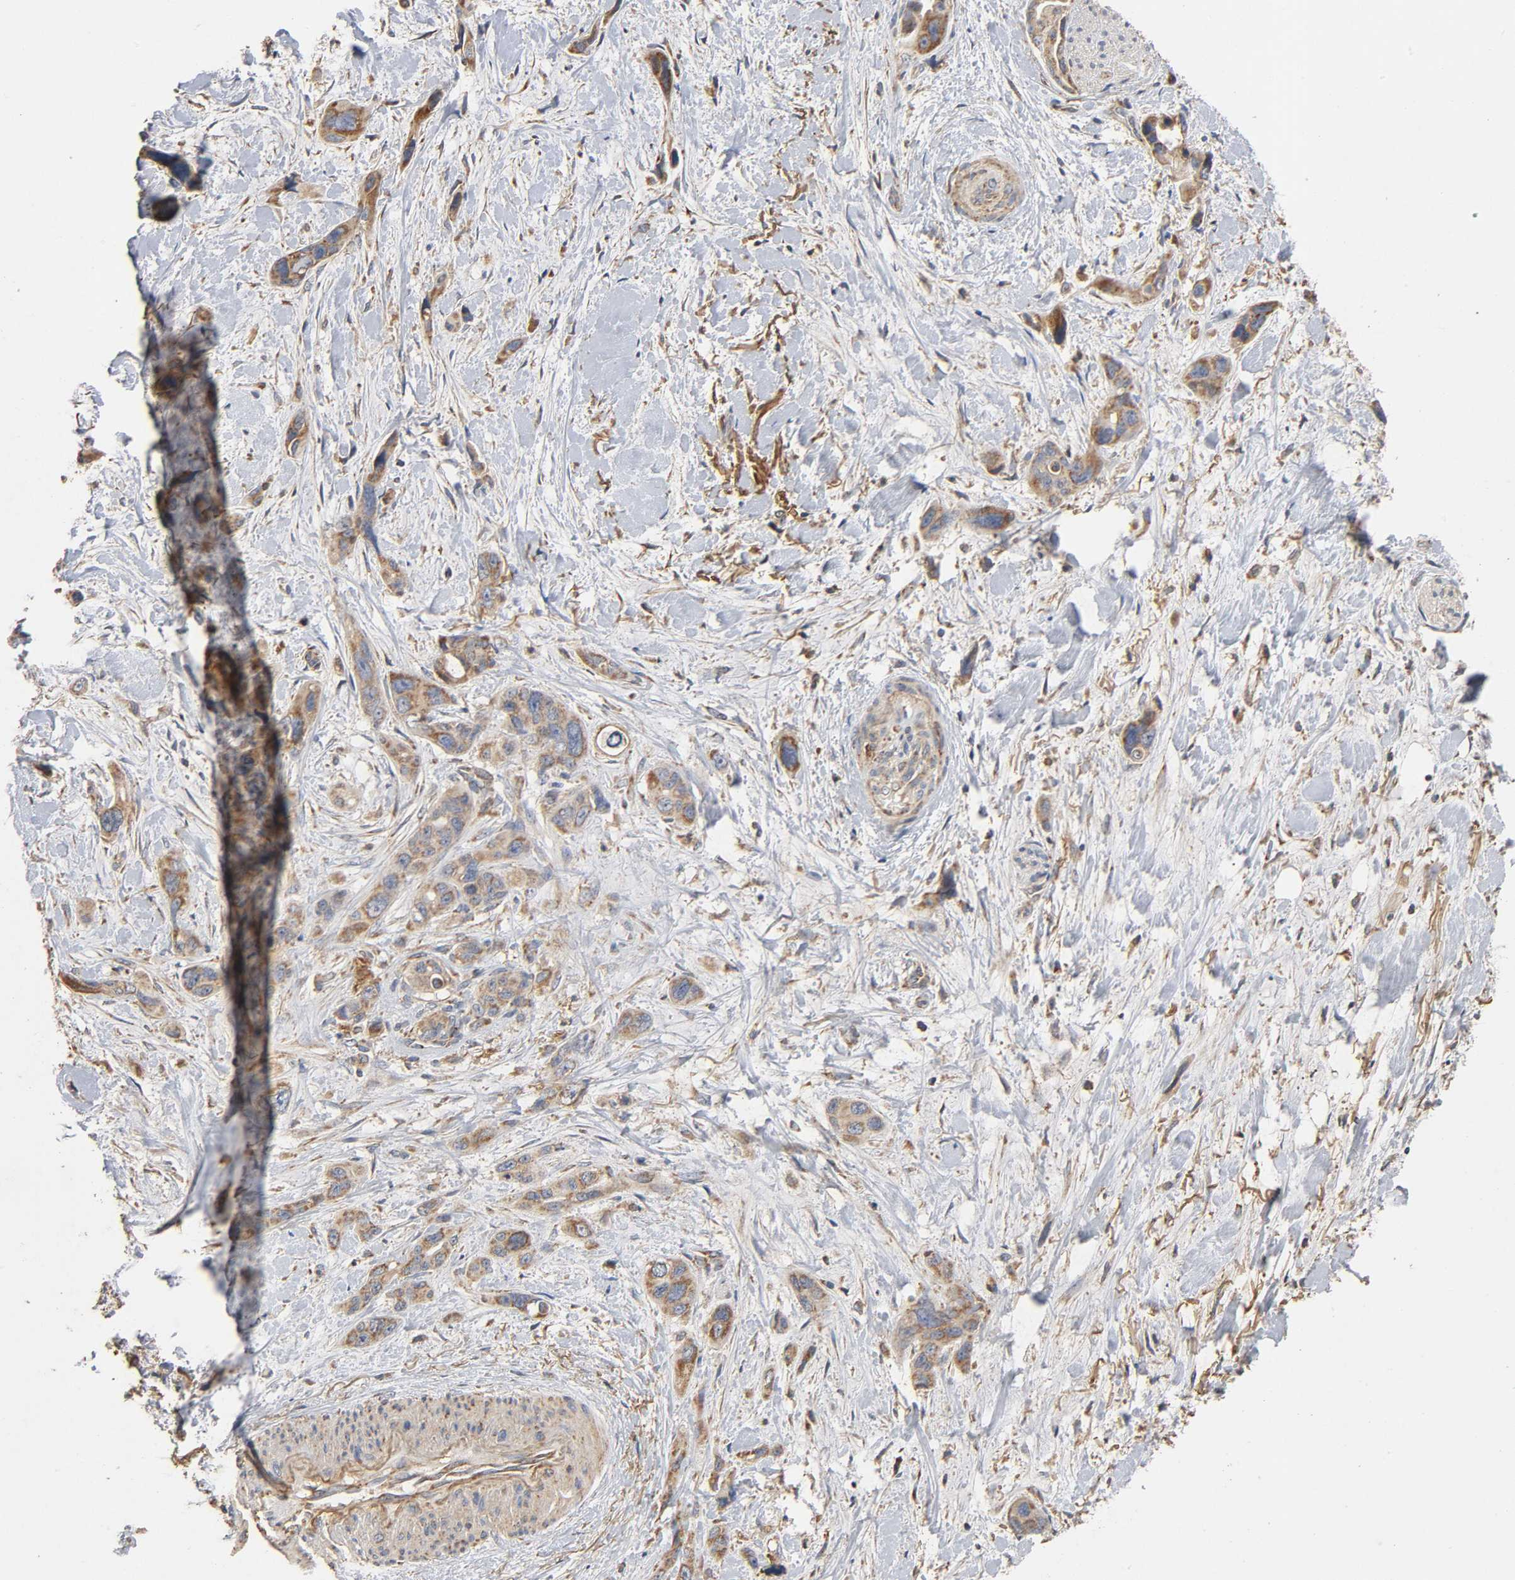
{"staining": {"intensity": "moderate", "quantity": ">75%", "location": "cytoplasmic/membranous"}, "tissue": "pancreatic cancer", "cell_type": "Tumor cells", "image_type": "cancer", "snomed": [{"axis": "morphology", "description": "Adenocarcinoma, NOS"}, {"axis": "topography", "description": "Pancreas"}], "caption": "There is medium levels of moderate cytoplasmic/membranous expression in tumor cells of pancreatic adenocarcinoma, as demonstrated by immunohistochemical staining (brown color).", "gene": "NDUFS3", "patient": {"sex": "male", "age": 46}}